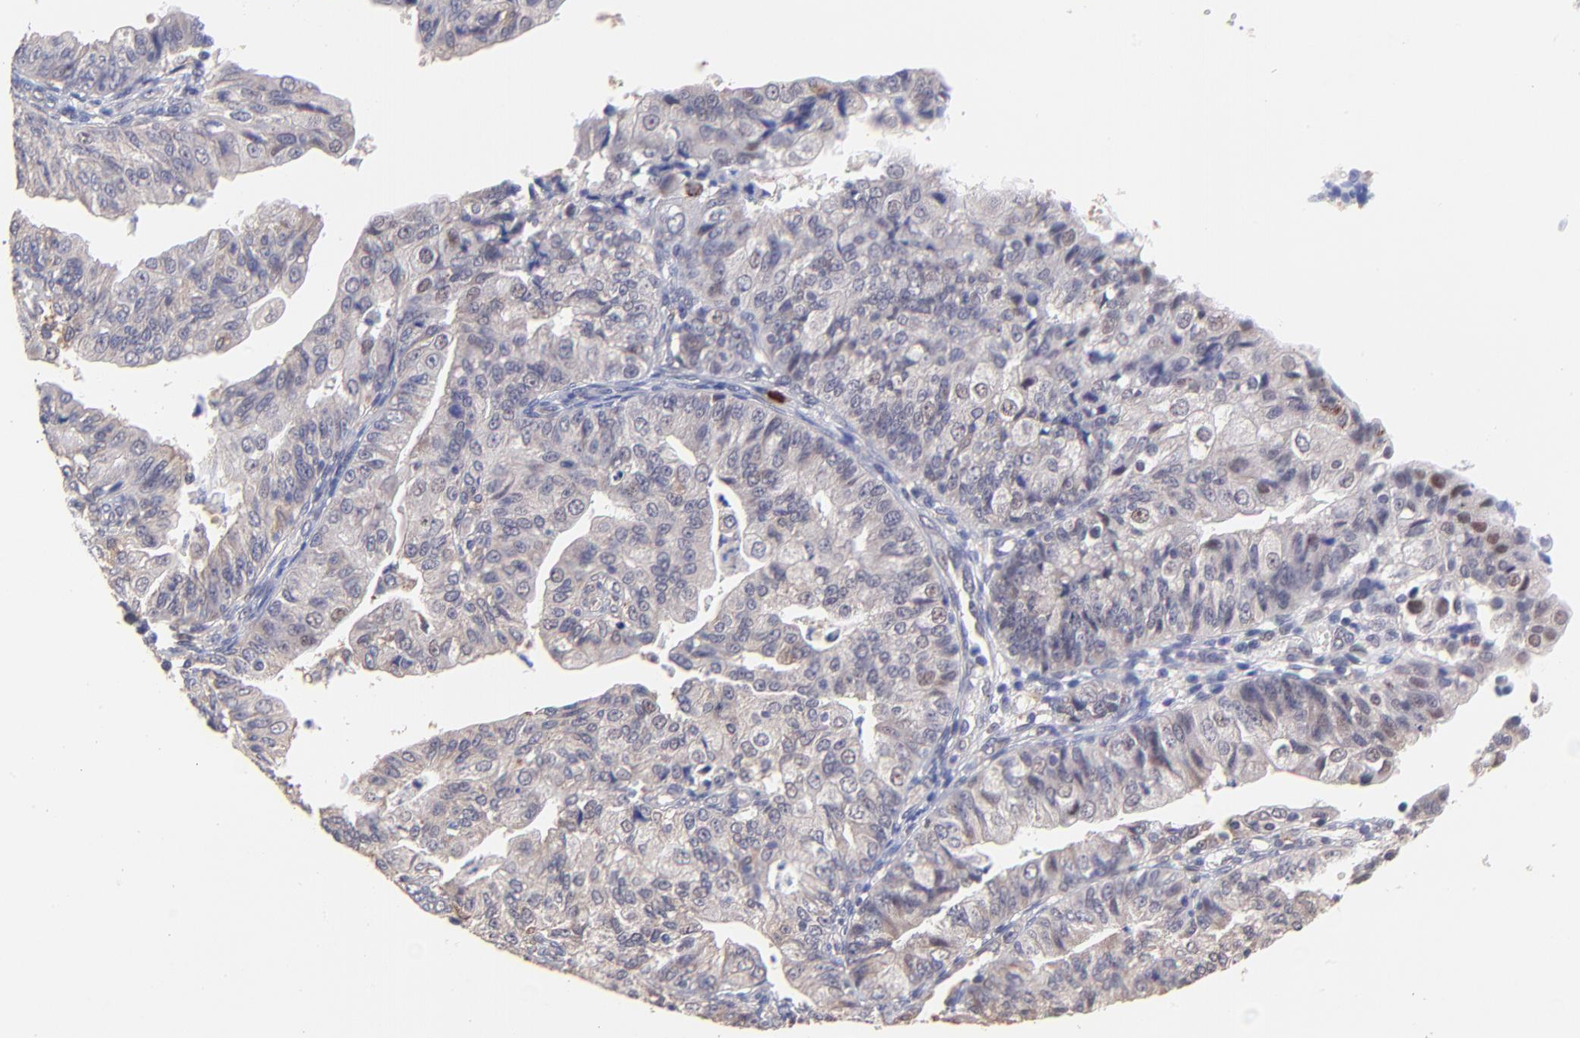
{"staining": {"intensity": "negative", "quantity": "none", "location": "none"}, "tissue": "endometrial cancer", "cell_type": "Tumor cells", "image_type": "cancer", "snomed": [{"axis": "morphology", "description": "Adenocarcinoma, NOS"}, {"axis": "topography", "description": "Endometrium"}], "caption": "There is no significant positivity in tumor cells of endometrial cancer. The staining was performed using DAB (3,3'-diaminobenzidine) to visualize the protein expression in brown, while the nuclei were stained in blue with hematoxylin (Magnification: 20x).", "gene": "ZNF747", "patient": {"sex": "female", "age": 56}}